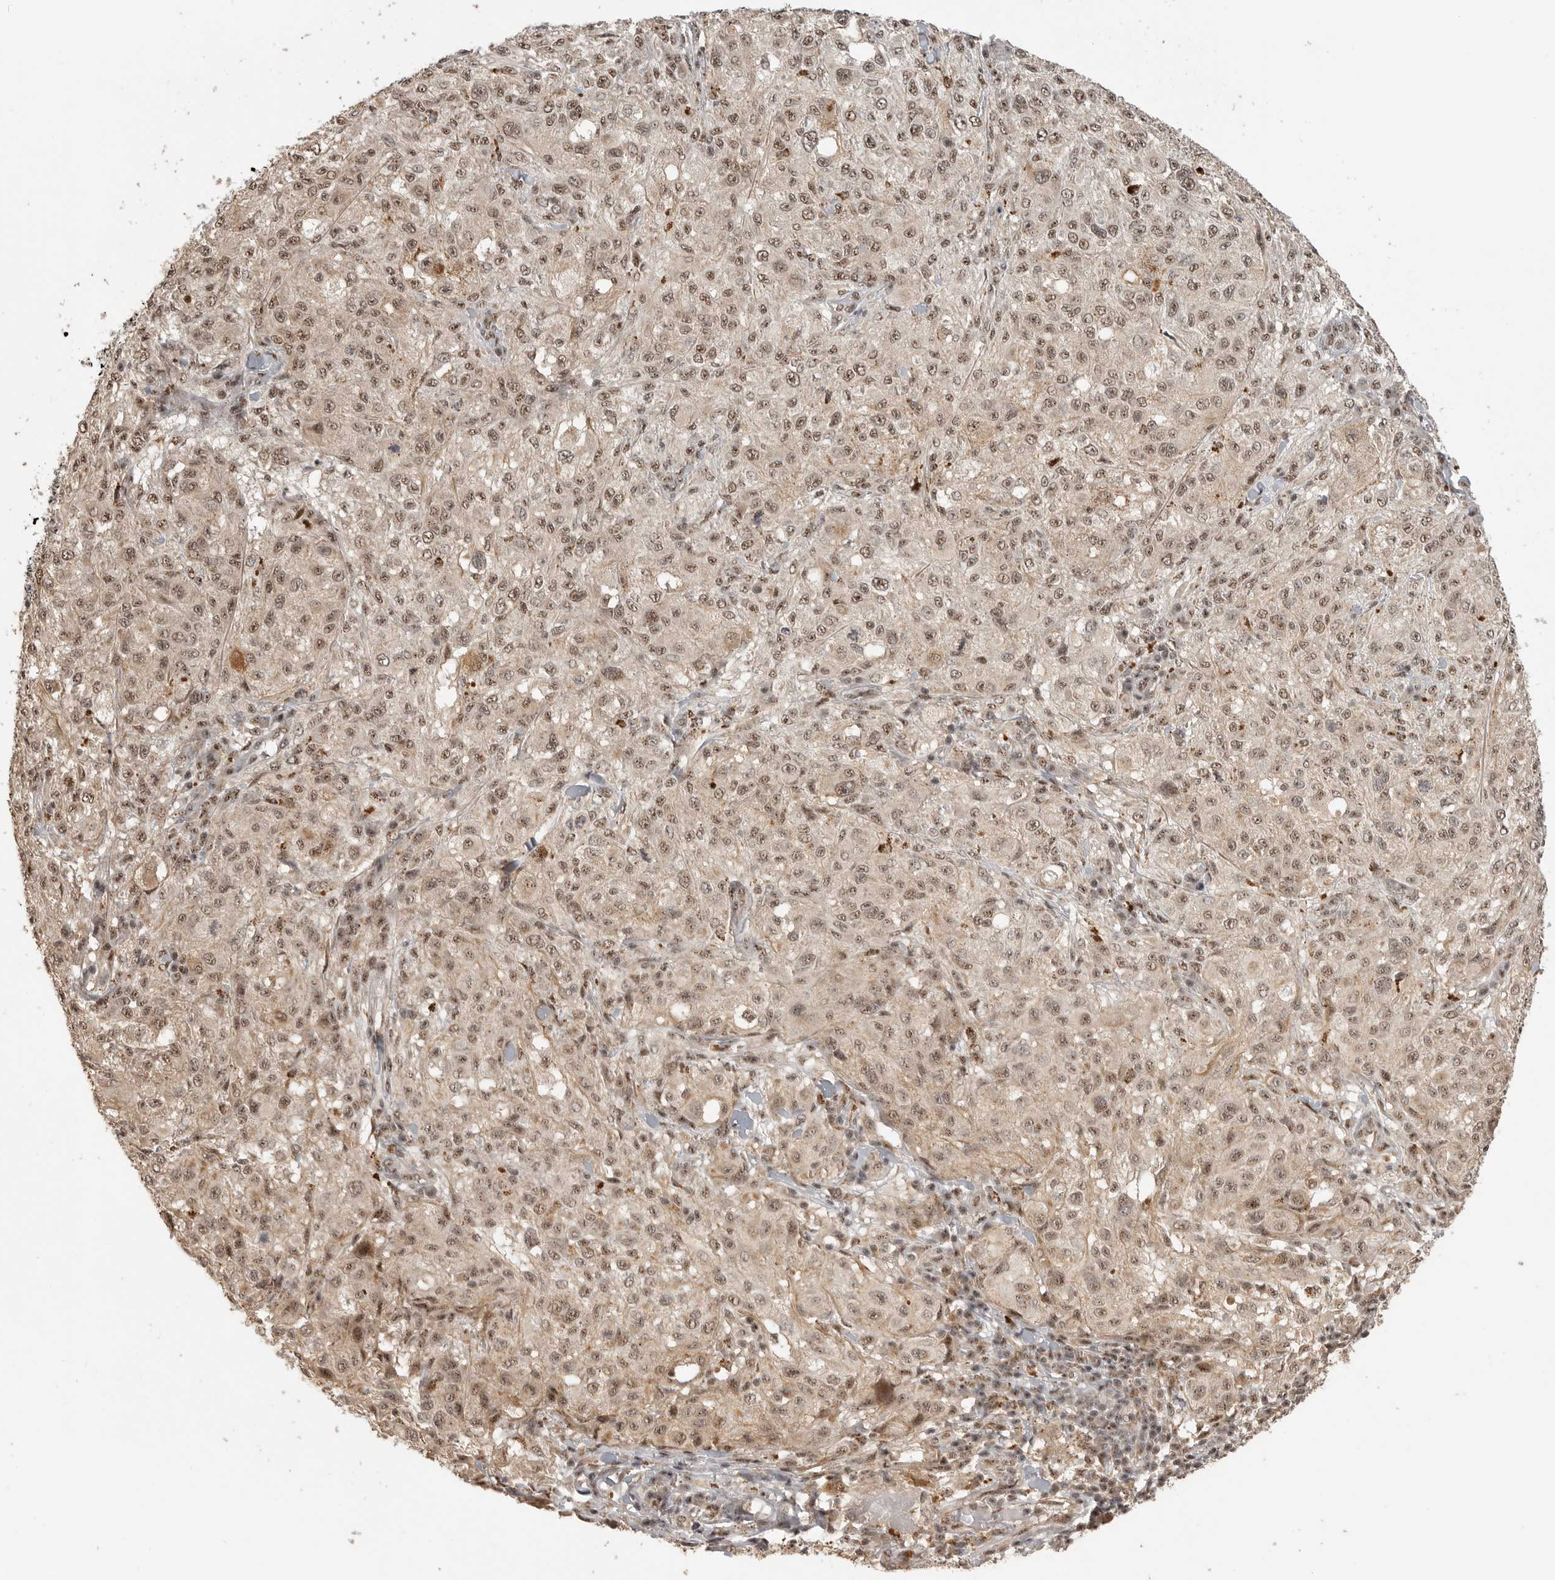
{"staining": {"intensity": "moderate", "quantity": ">75%", "location": "nuclear"}, "tissue": "melanoma", "cell_type": "Tumor cells", "image_type": "cancer", "snomed": [{"axis": "morphology", "description": "Necrosis, NOS"}, {"axis": "morphology", "description": "Malignant melanoma, NOS"}, {"axis": "topography", "description": "Skin"}], "caption": "A medium amount of moderate nuclear positivity is identified in approximately >75% of tumor cells in malignant melanoma tissue.", "gene": "POMP", "patient": {"sex": "female", "age": 87}}